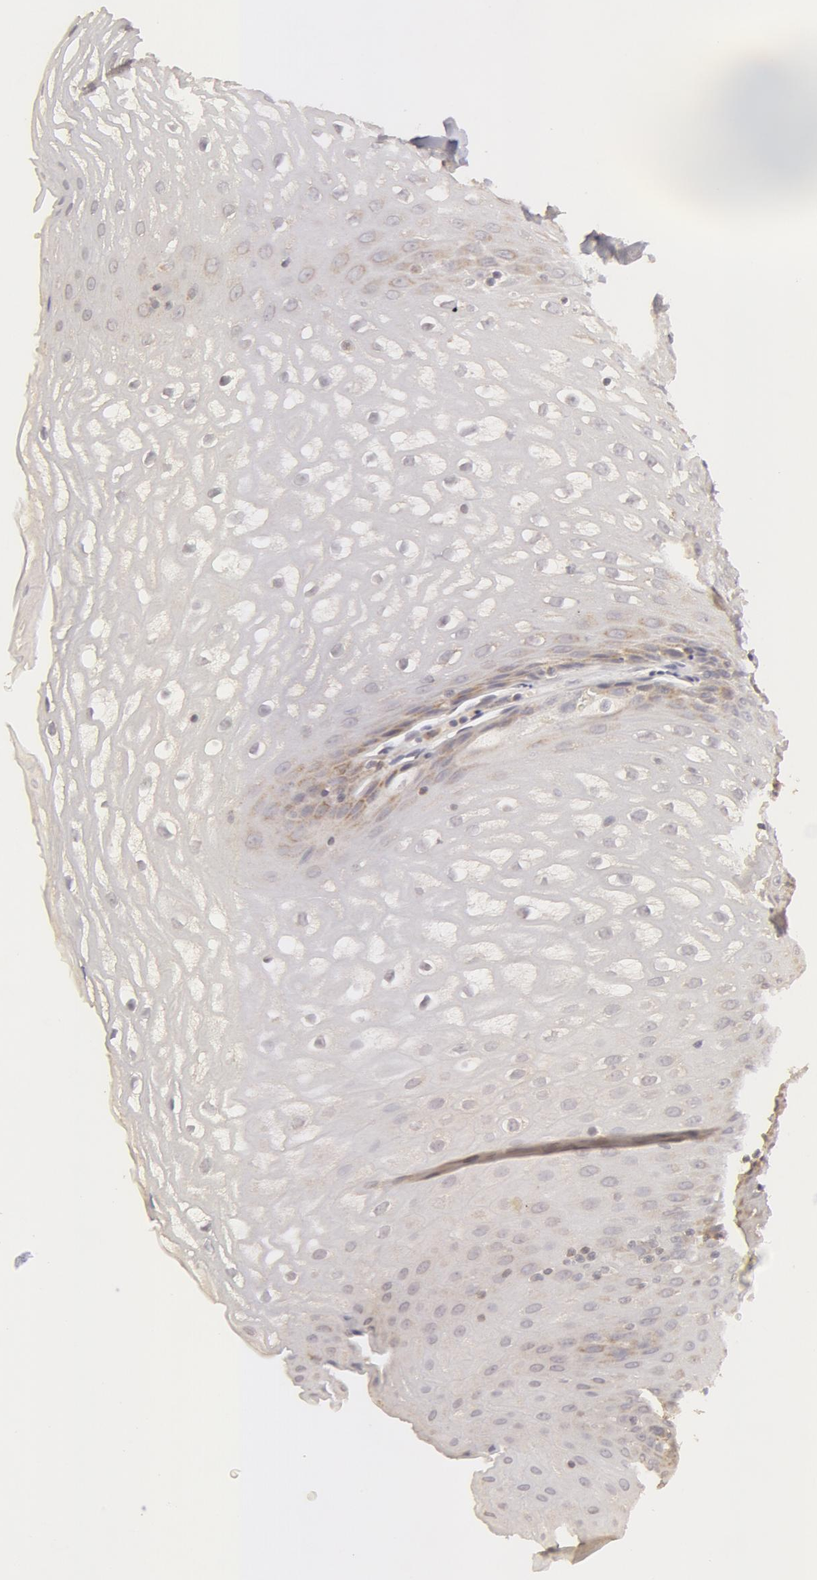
{"staining": {"intensity": "negative", "quantity": "none", "location": "none"}, "tissue": "esophagus", "cell_type": "Squamous epithelial cells", "image_type": "normal", "snomed": [{"axis": "morphology", "description": "Normal tissue, NOS"}, {"axis": "topography", "description": "Esophagus"}], "caption": "Photomicrograph shows no significant protein expression in squamous epithelial cells of unremarkable esophagus.", "gene": "ADPRH", "patient": {"sex": "female", "age": 61}}